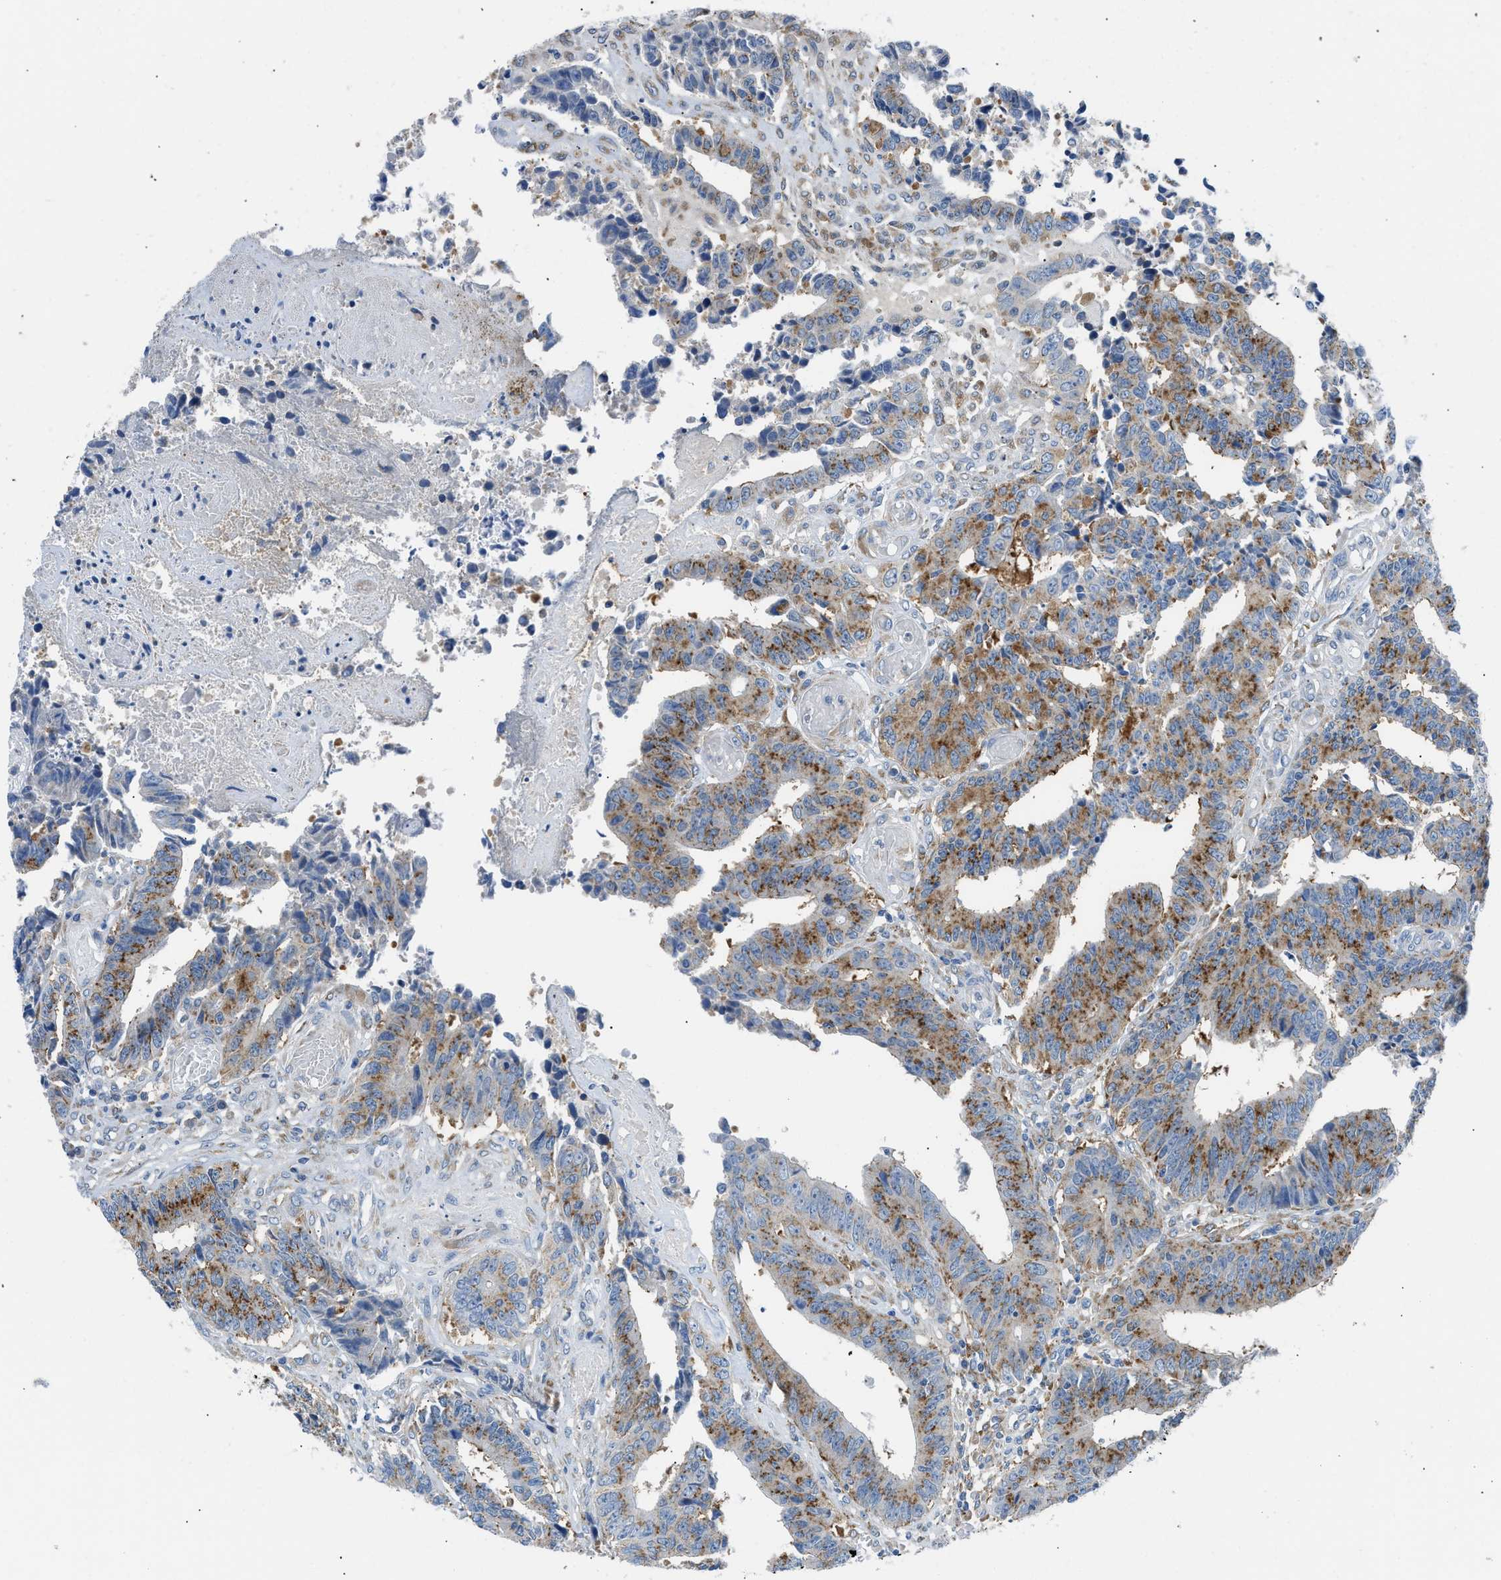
{"staining": {"intensity": "moderate", "quantity": "25%-75%", "location": "cytoplasmic/membranous"}, "tissue": "colorectal cancer", "cell_type": "Tumor cells", "image_type": "cancer", "snomed": [{"axis": "morphology", "description": "Adenocarcinoma, NOS"}, {"axis": "topography", "description": "Rectum"}], "caption": "IHC of adenocarcinoma (colorectal) demonstrates medium levels of moderate cytoplasmic/membranous expression in approximately 25%-75% of tumor cells.", "gene": "BNC2", "patient": {"sex": "male", "age": 84}}